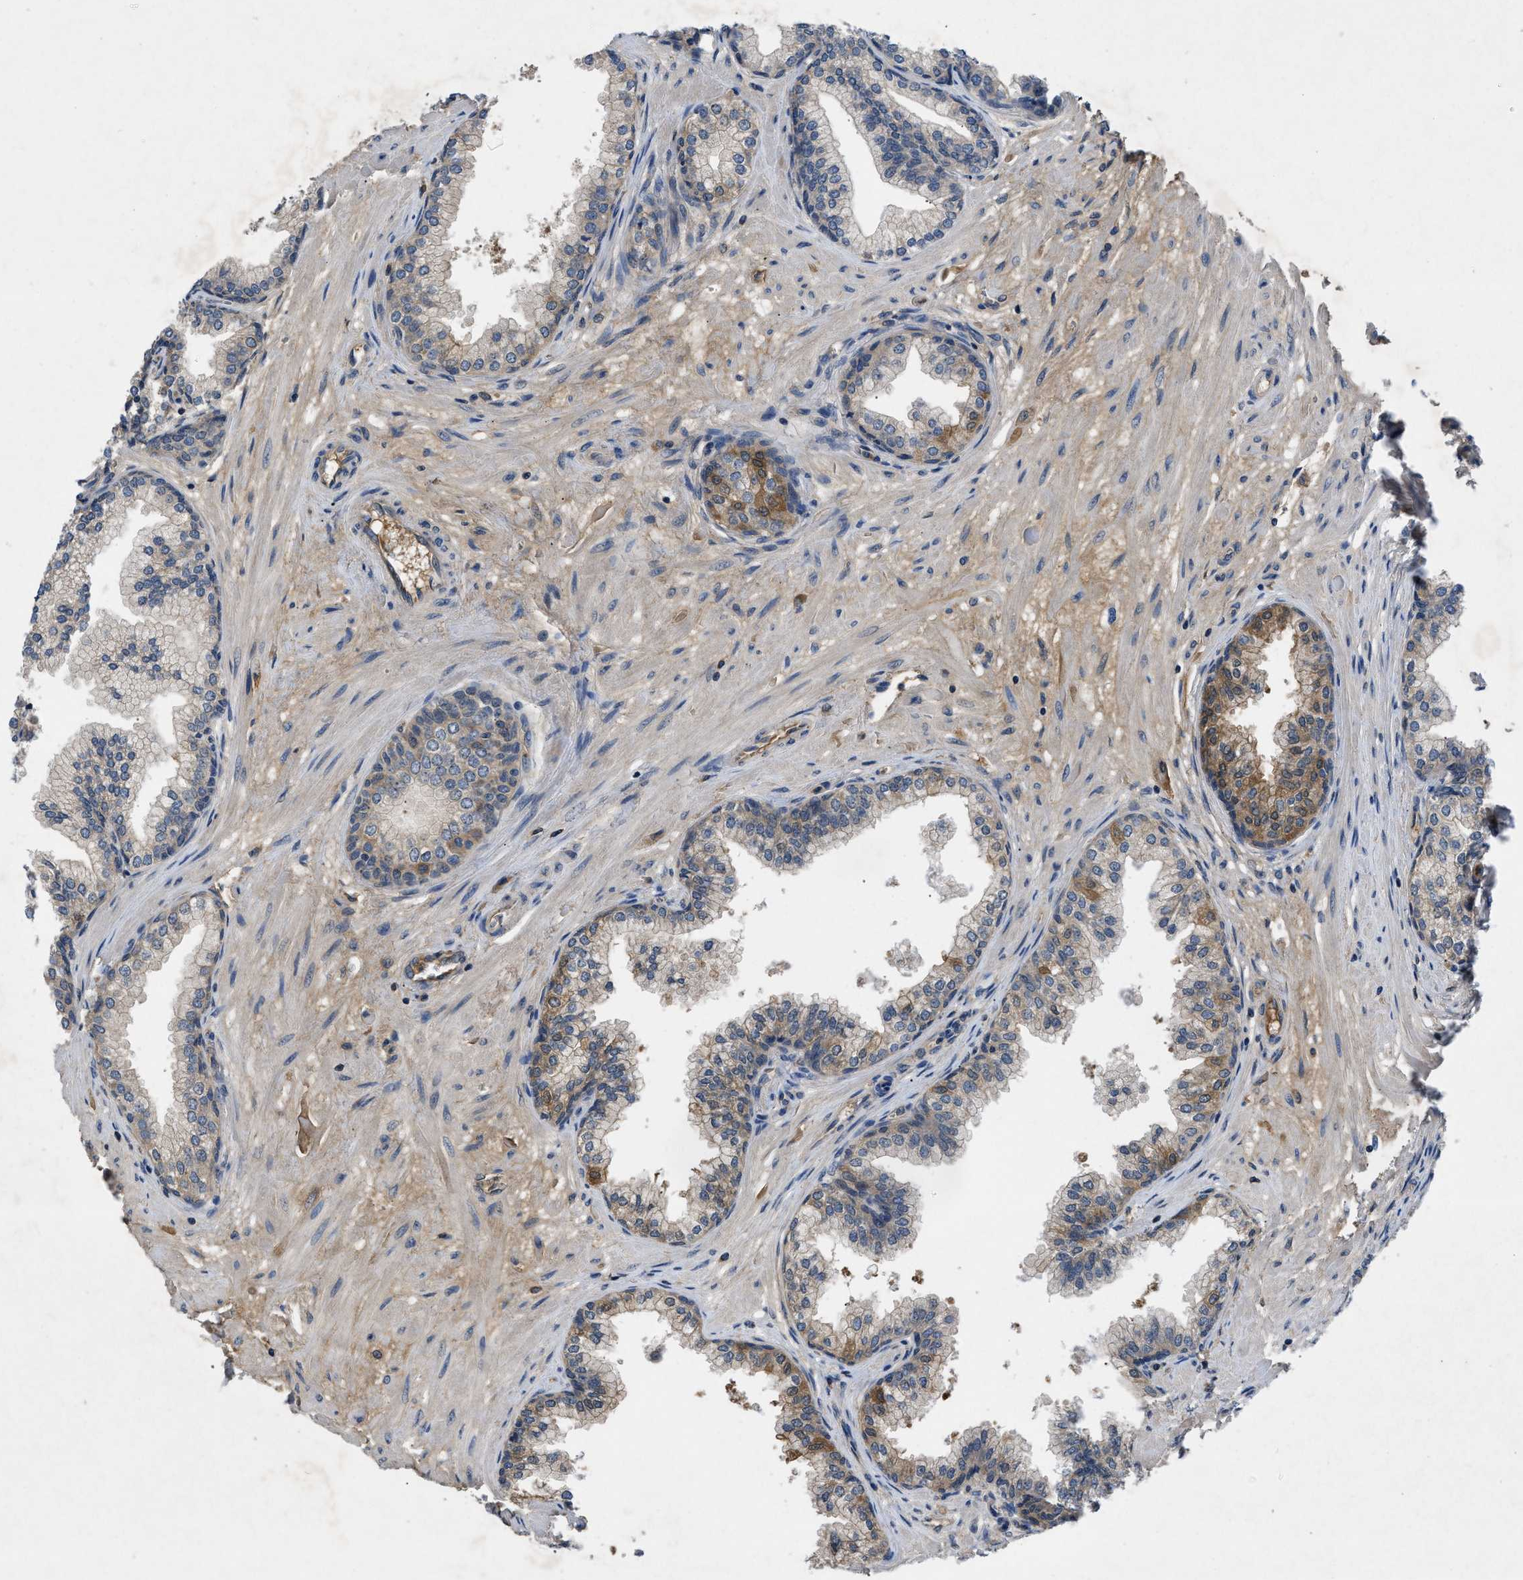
{"staining": {"intensity": "moderate", "quantity": ">75%", "location": "cytoplasmic/membranous"}, "tissue": "prostate", "cell_type": "Glandular cells", "image_type": "normal", "snomed": [{"axis": "morphology", "description": "Normal tissue, NOS"}, {"axis": "morphology", "description": "Urothelial carcinoma, Low grade"}, {"axis": "topography", "description": "Urinary bladder"}, {"axis": "topography", "description": "Prostate"}], "caption": "High-magnification brightfield microscopy of benign prostate stained with DAB (3,3'-diaminobenzidine) (brown) and counterstained with hematoxylin (blue). glandular cells exhibit moderate cytoplasmic/membranous positivity is appreciated in approximately>75% of cells.", "gene": "VPS4A", "patient": {"sex": "male", "age": 60}}